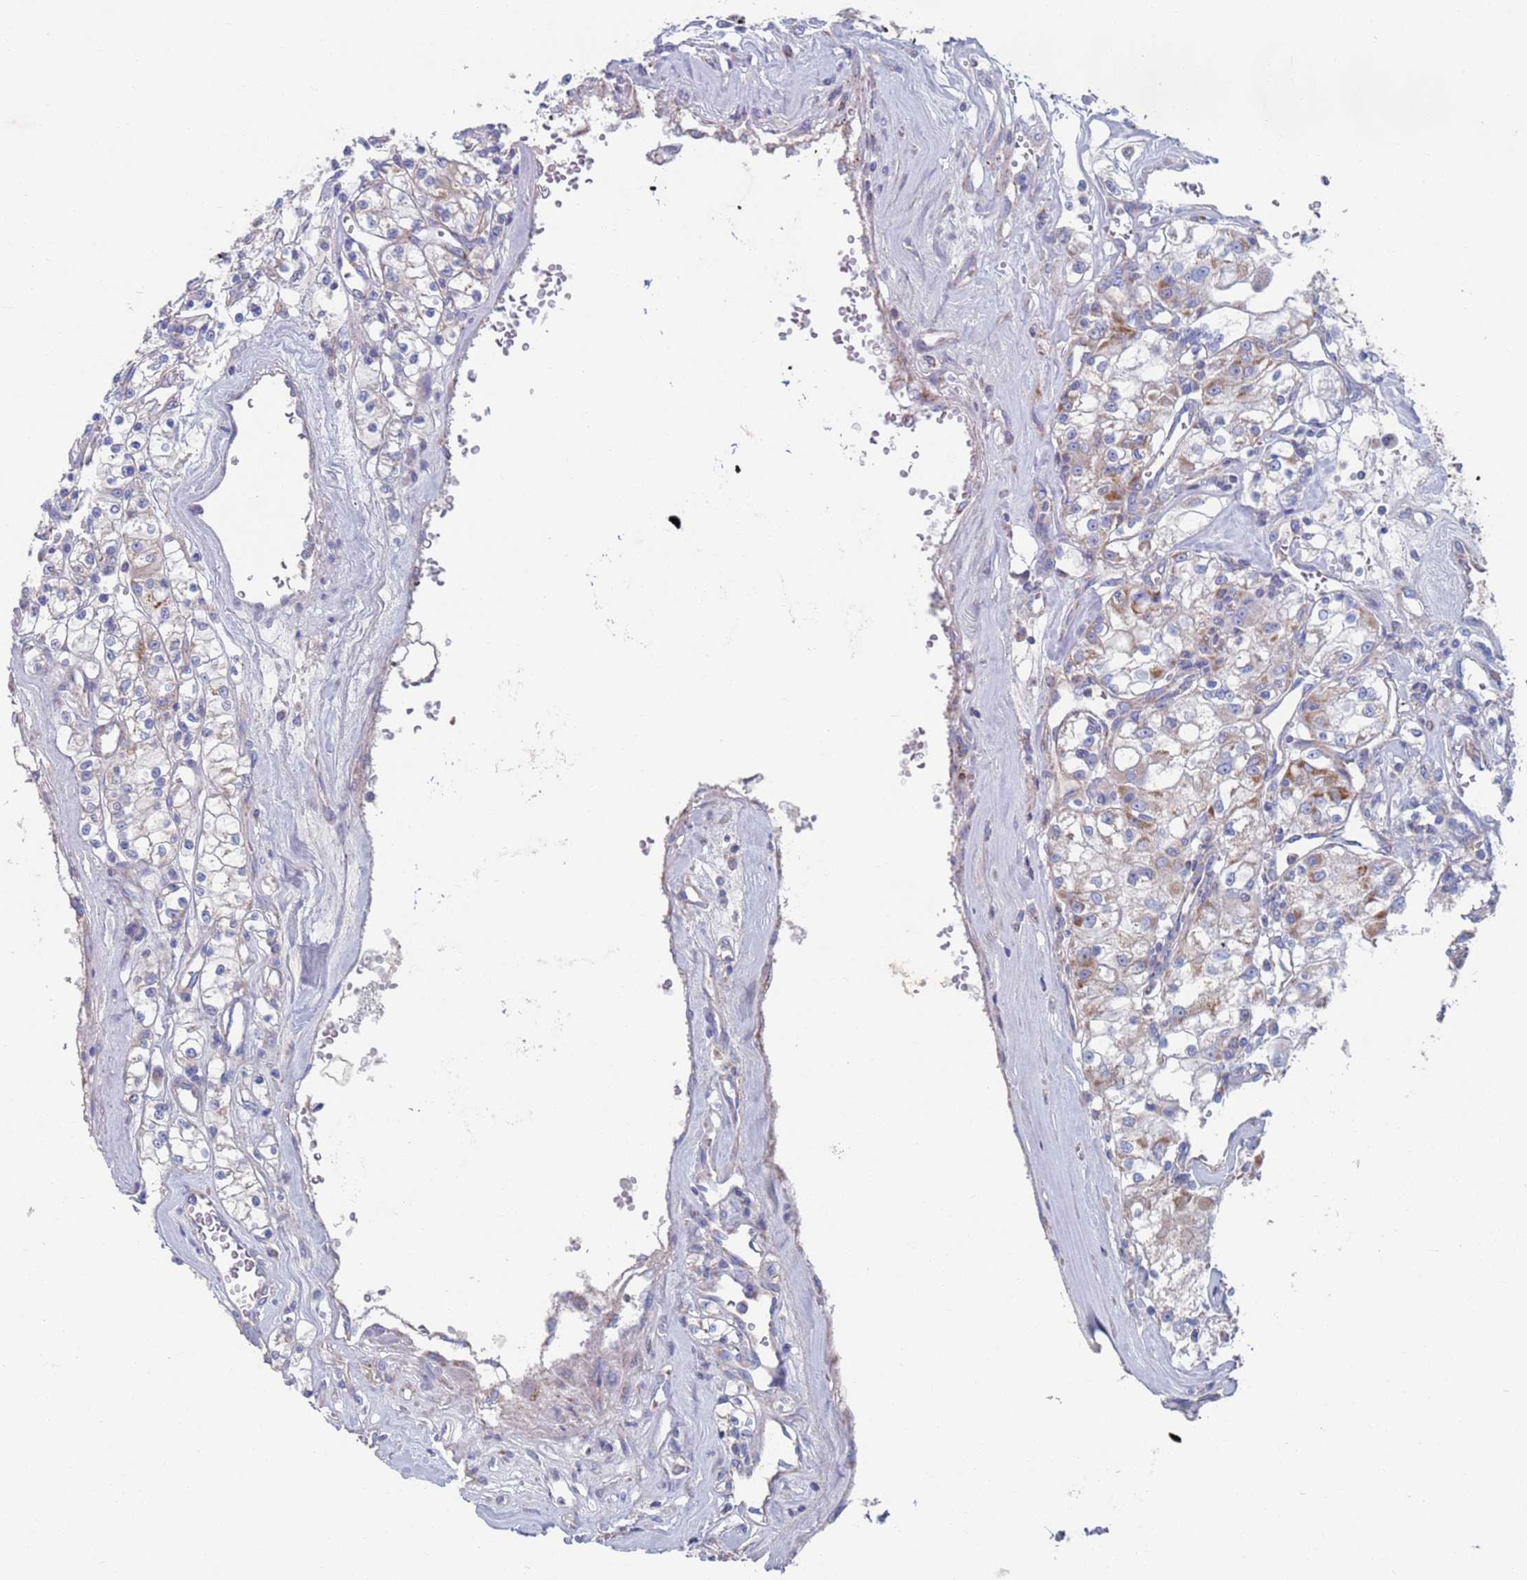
{"staining": {"intensity": "moderate", "quantity": "<25%", "location": "cytoplasmic/membranous"}, "tissue": "renal cancer", "cell_type": "Tumor cells", "image_type": "cancer", "snomed": [{"axis": "morphology", "description": "Adenocarcinoma, NOS"}, {"axis": "topography", "description": "Kidney"}], "caption": "Tumor cells exhibit low levels of moderate cytoplasmic/membranous staining in approximately <25% of cells in human renal cancer (adenocarcinoma).", "gene": "MRPL22", "patient": {"sex": "female", "age": 59}}